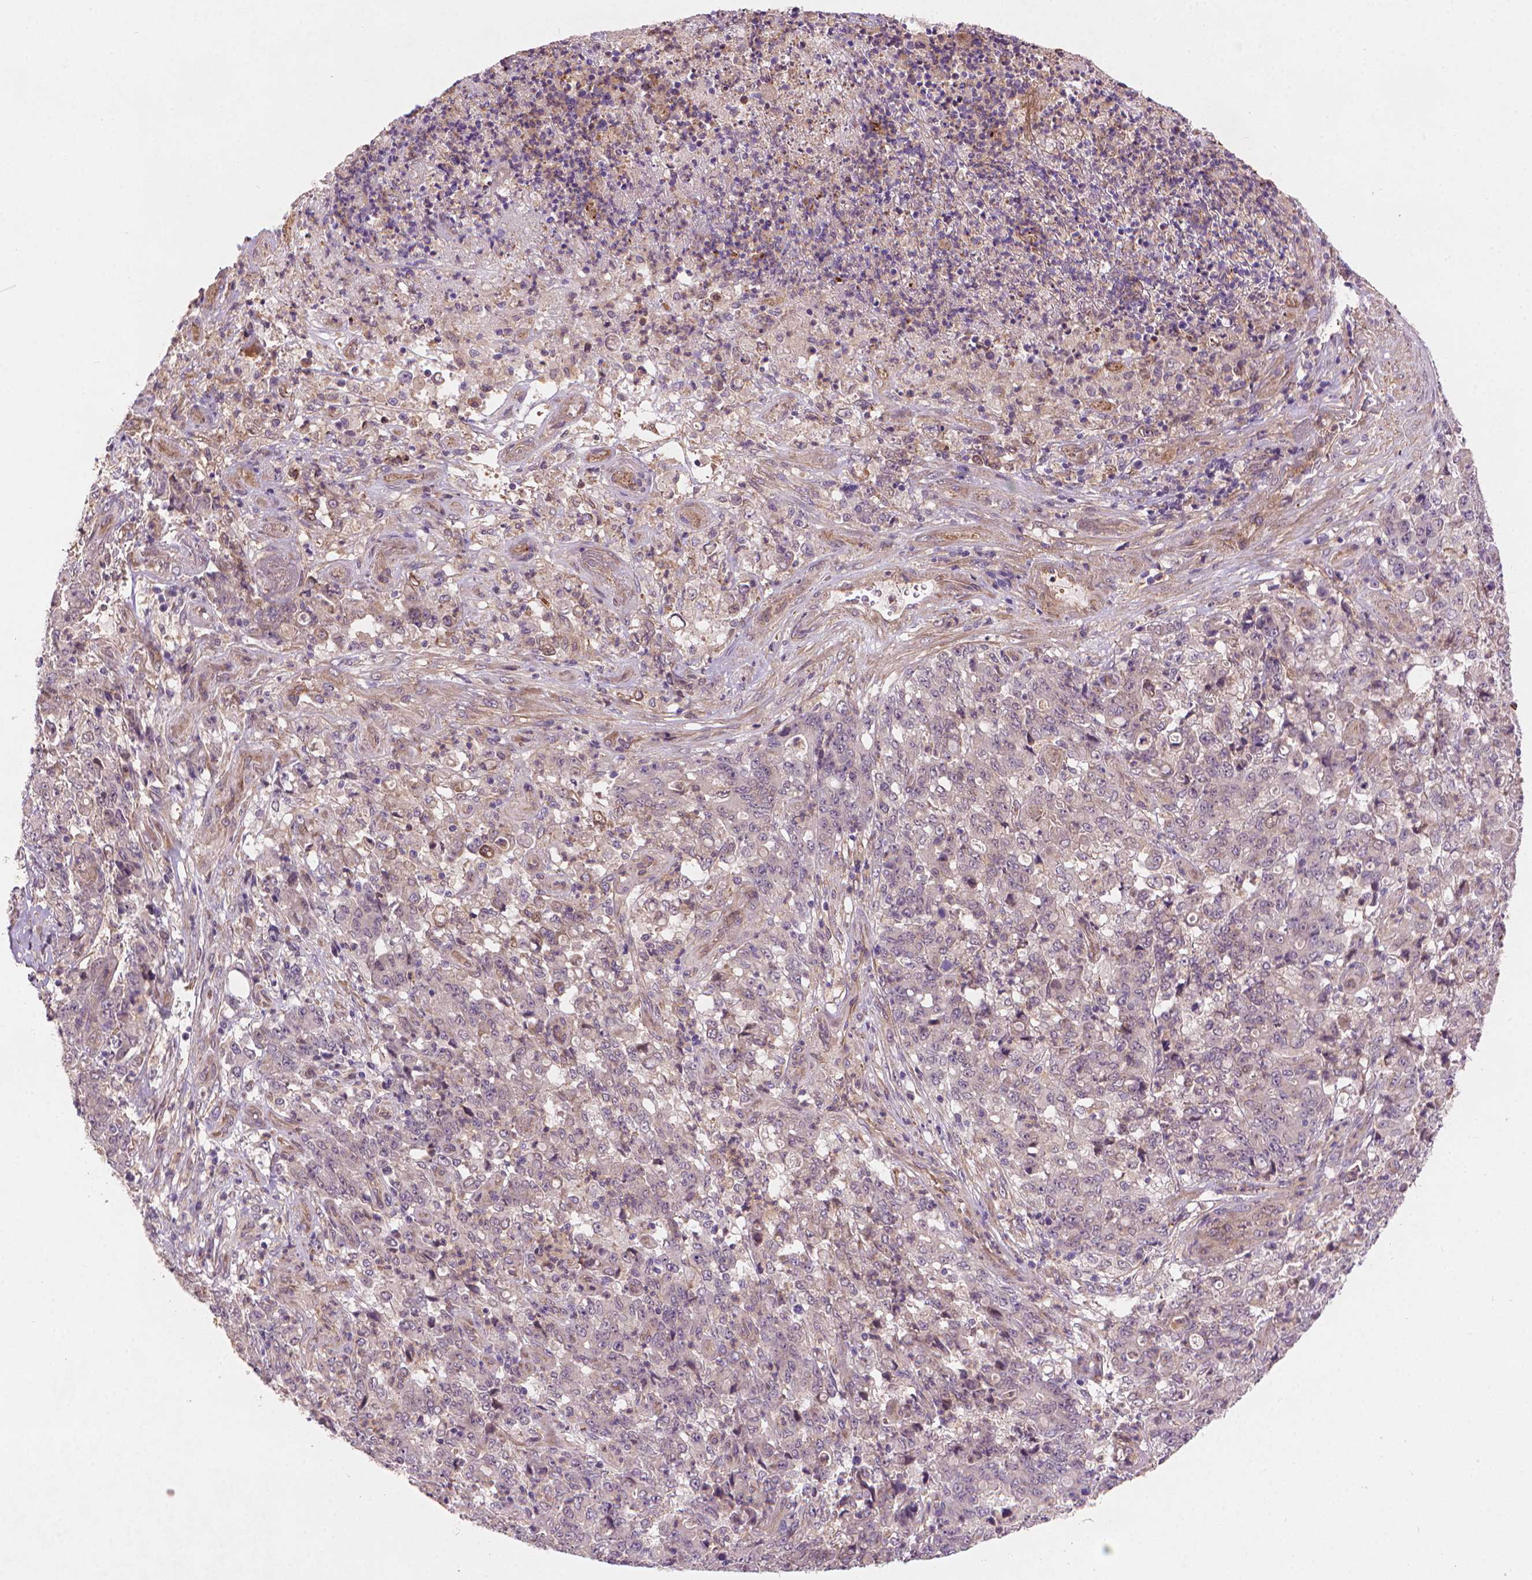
{"staining": {"intensity": "negative", "quantity": "none", "location": "none"}, "tissue": "stomach cancer", "cell_type": "Tumor cells", "image_type": "cancer", "snomed": [{"axis": "morphology", "description": "Adenocarcinoma, NOS"}, {"axis": "topography", "description": "Stomach, lower"}], "caption": "Immunohistochemistry photomicrograph of neoplastic tissue: stomach cancer stained with DAB (3,3'-diaminobenzidine) reveals no significant protein expression in tumor cells.", "gene": "AMMECR1", "patient": {"sex": "female", "age": 71}}